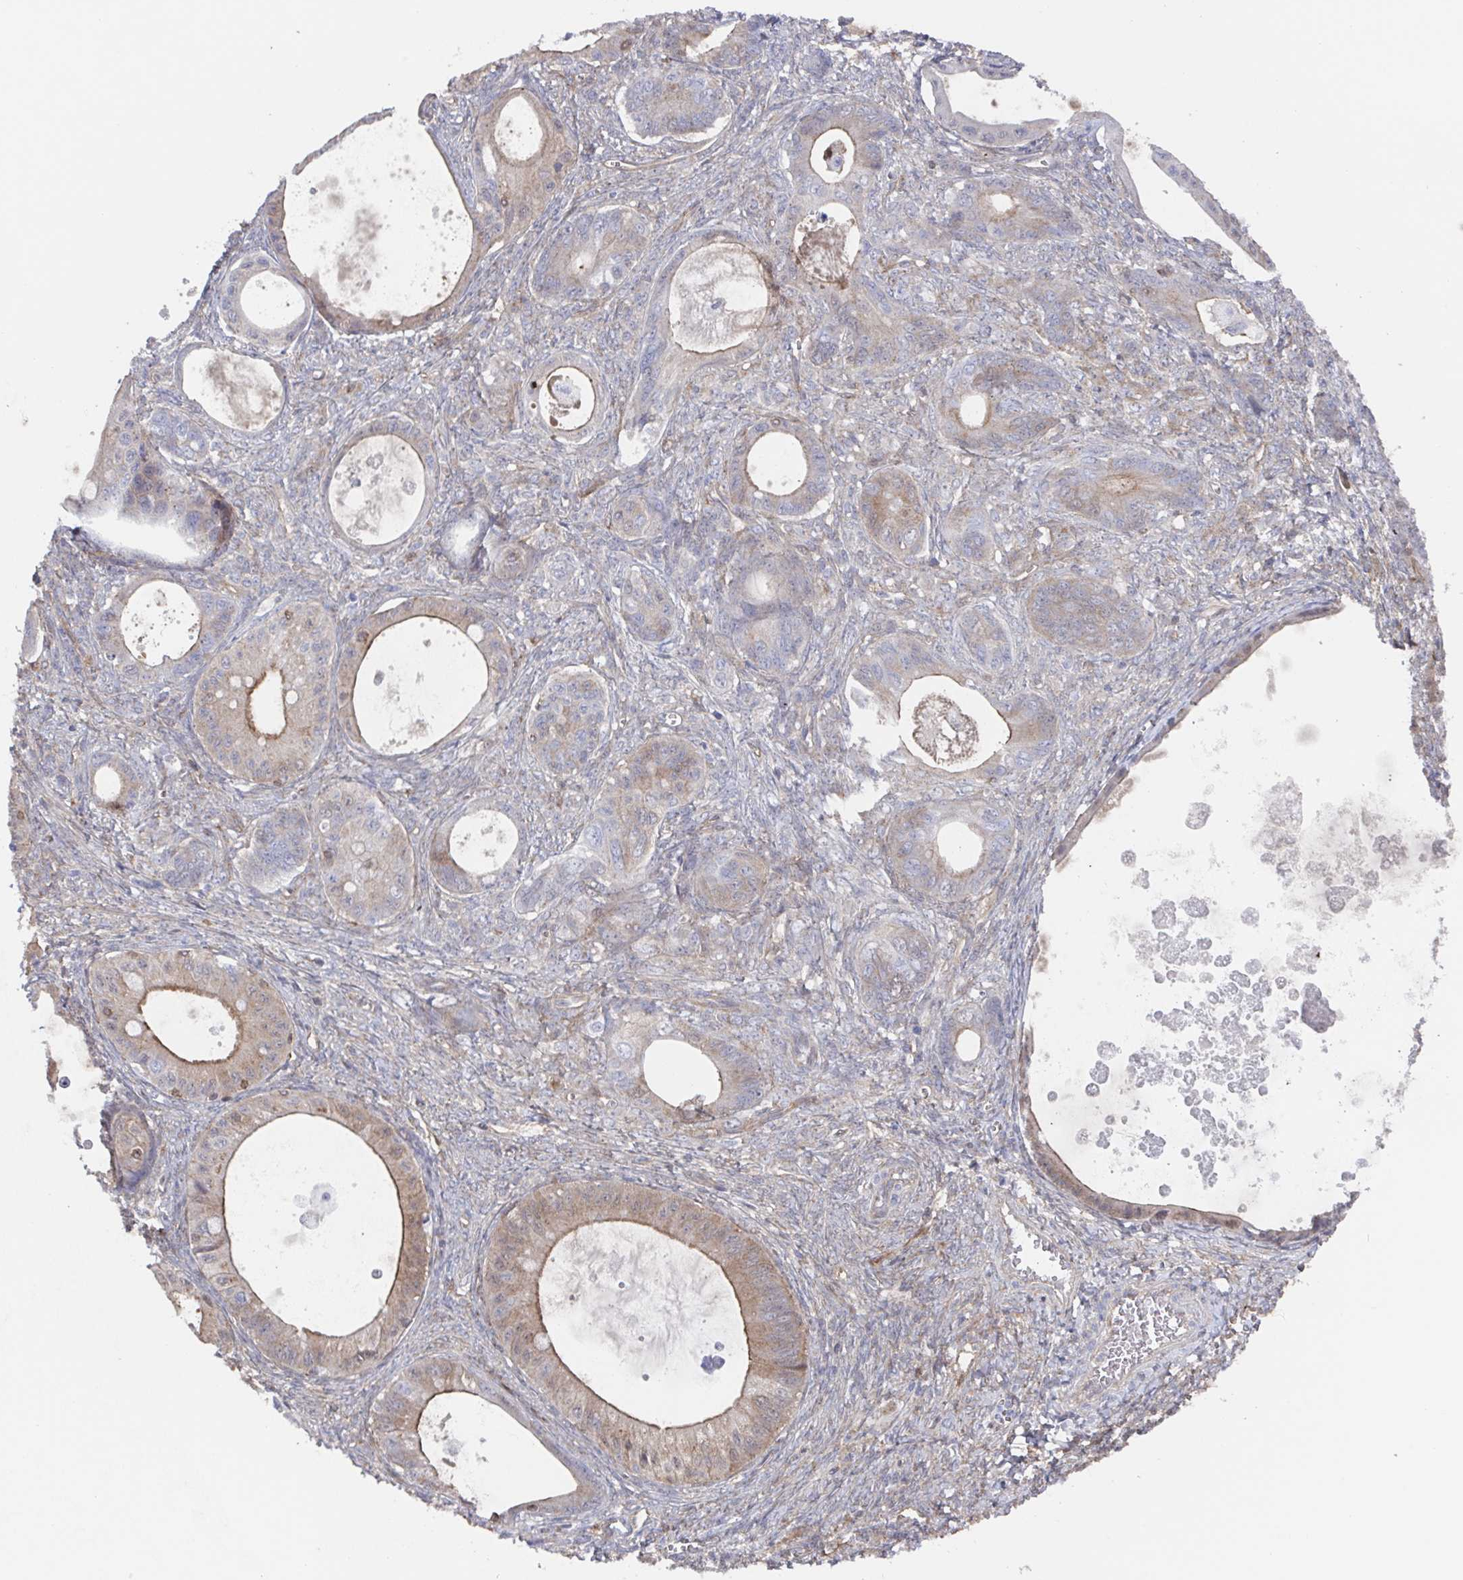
{"staining": {"intensity": "weak", "quantity": "25%-75%", "location": "cytoplasmic/membranous"}, "tissue": "ovarian cancer", "cell_type": "Tumor cells", "image_type": "cancer", "snomed": [{"axis": "morphology", "description": "Cystadenocarcinoma, mucinous, NOS"}, {"axis": "topography", "description": "Ovary"}], "caption": "Immunohistochemistry (IHC) photomicrograph of human ovarian cancer (mucinous cystadenocarcinoma) stained for a protein (brown), which shows low levels of weak cytoplasmic/membranous positivity in about 25%-75% of tumor cells.", "gene": "AGFG2", "patient": {"sex": "female", "age": 64}}